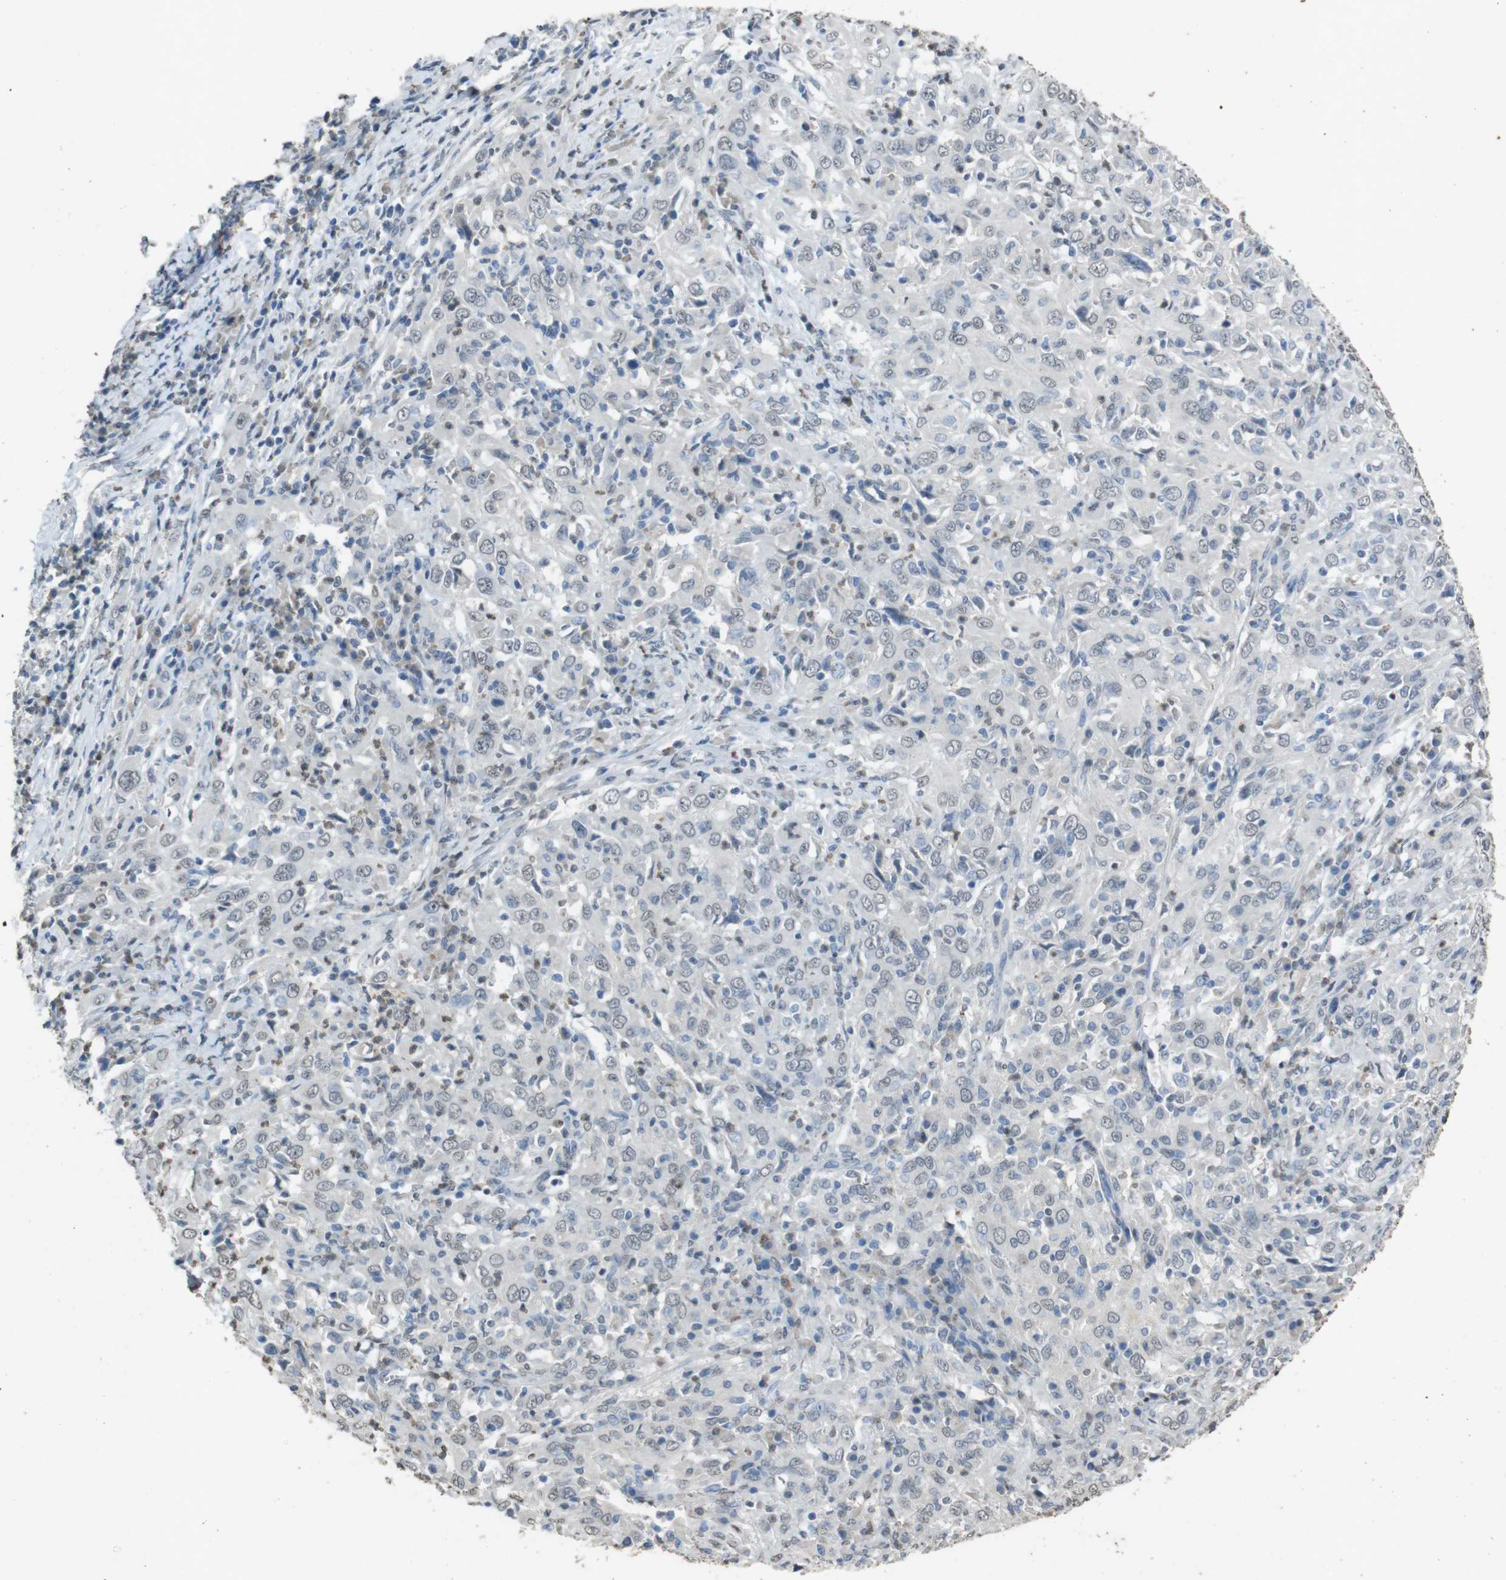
{"staining": {"intensity": "negative", "quantity": "none", "location": "none"}, "tissue": "cervical cancer", "cell_type": "Tumor cells", "image_type": "cancer", "snomed": [{"axis": "morphology", "description": "Squamous cell carcinoma, NOS"}, {"axis": "topography", "description": "Cervix"}], "caption": "DAB immunohistochemical staining of cervical squamous cell carcinoma exhibits no significant expression in tumor cells.", "gene": "STBD1", "patient": {"sex": "female", "age": 46}}